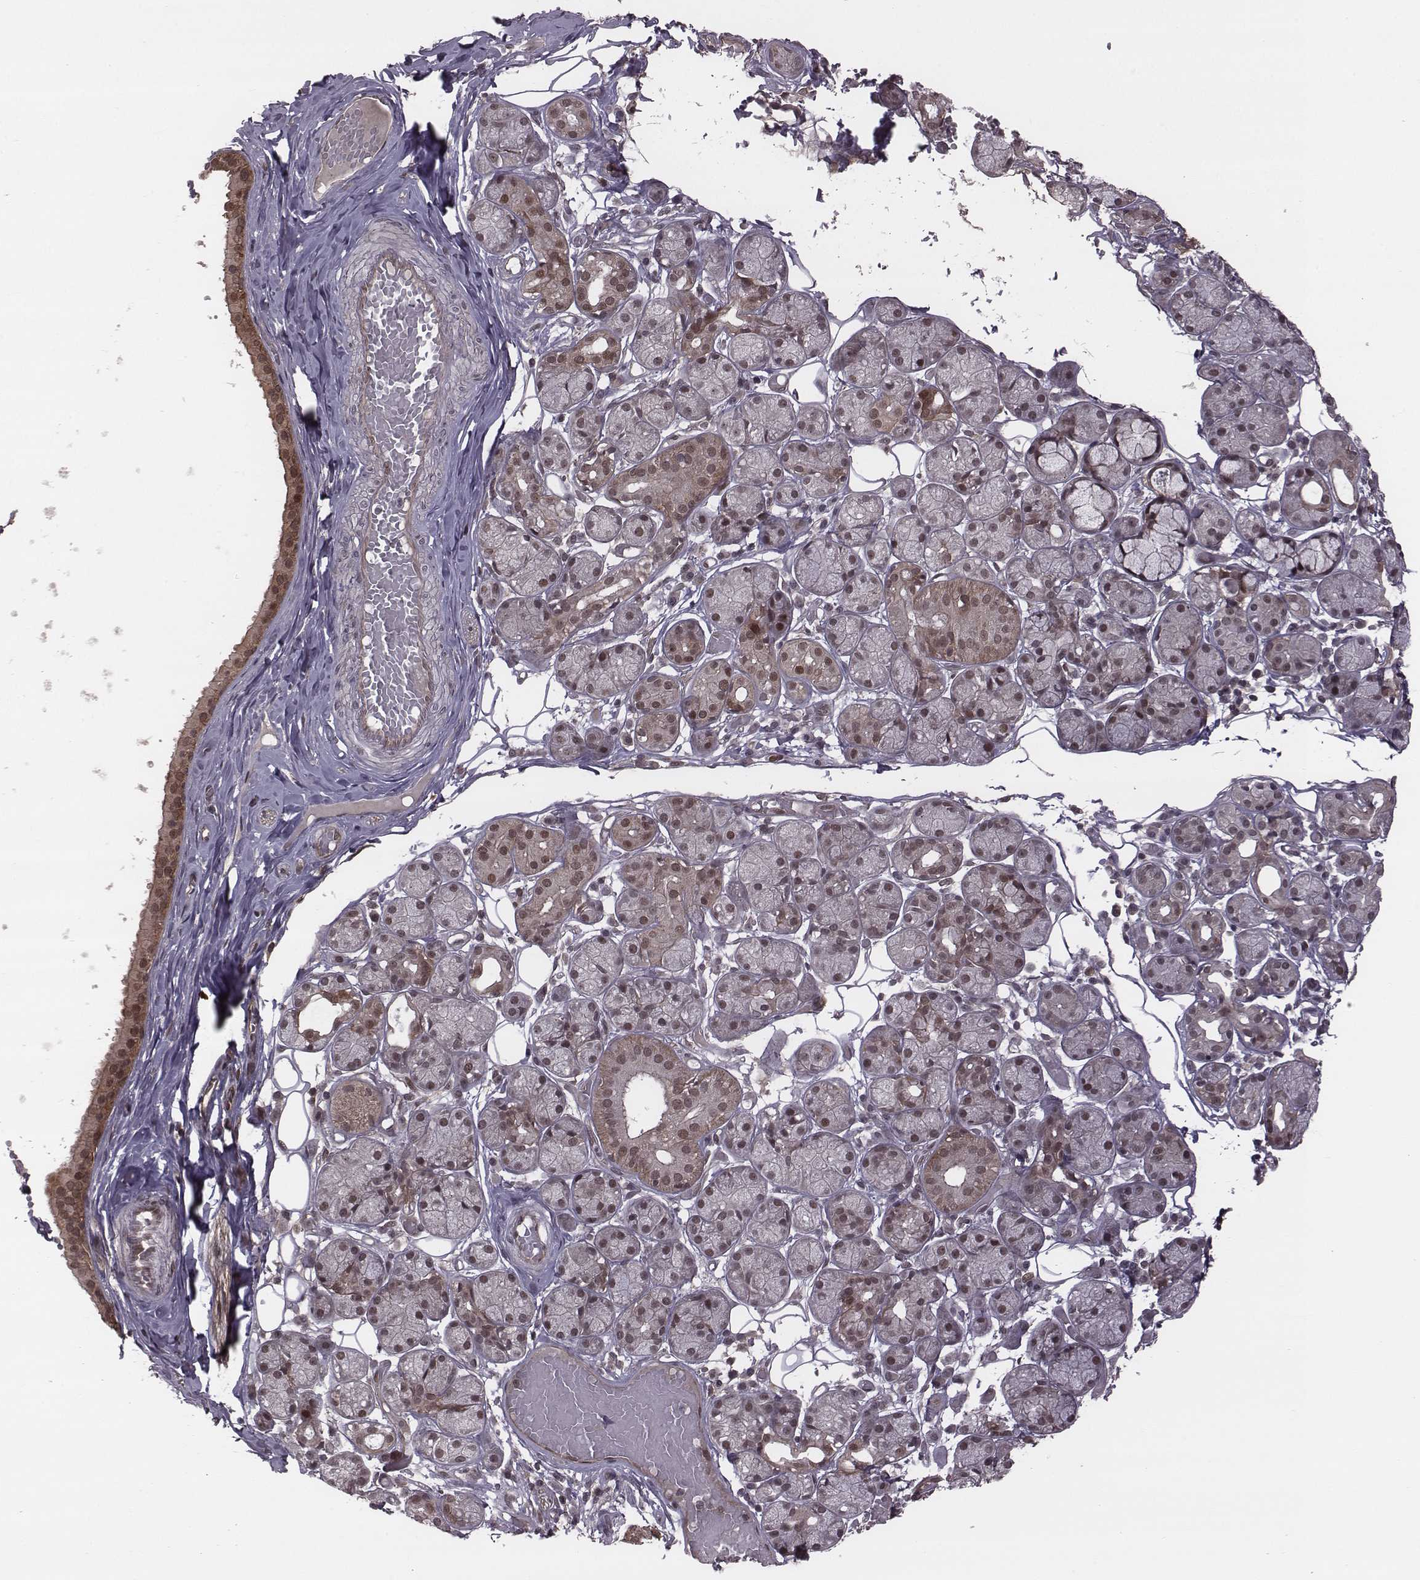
{"staining": {"intensity": "moderate", "quantity": "25%-75%", "location": "cytoplasmic/membranous,nuclear"}, "tissue": "salivary gland", "cell_type": "Glandular cells", "image_type": "normal", "snomed": [{"axis": "morphology", "description": "Normal tissue, NOS"}, {"axis": "topography", "description": "Salivary gland"}, {"axis": "topography", "description": "Peripheral nerve tissue"}], "caption": "The image exhibits a brown stain indicating the presence of a protein in the cytoplasmic/membranous,nuclear of glandular cells in salivary gland.", "gene": "RPL3", "patient": {"sex": "male", "age": 71}}